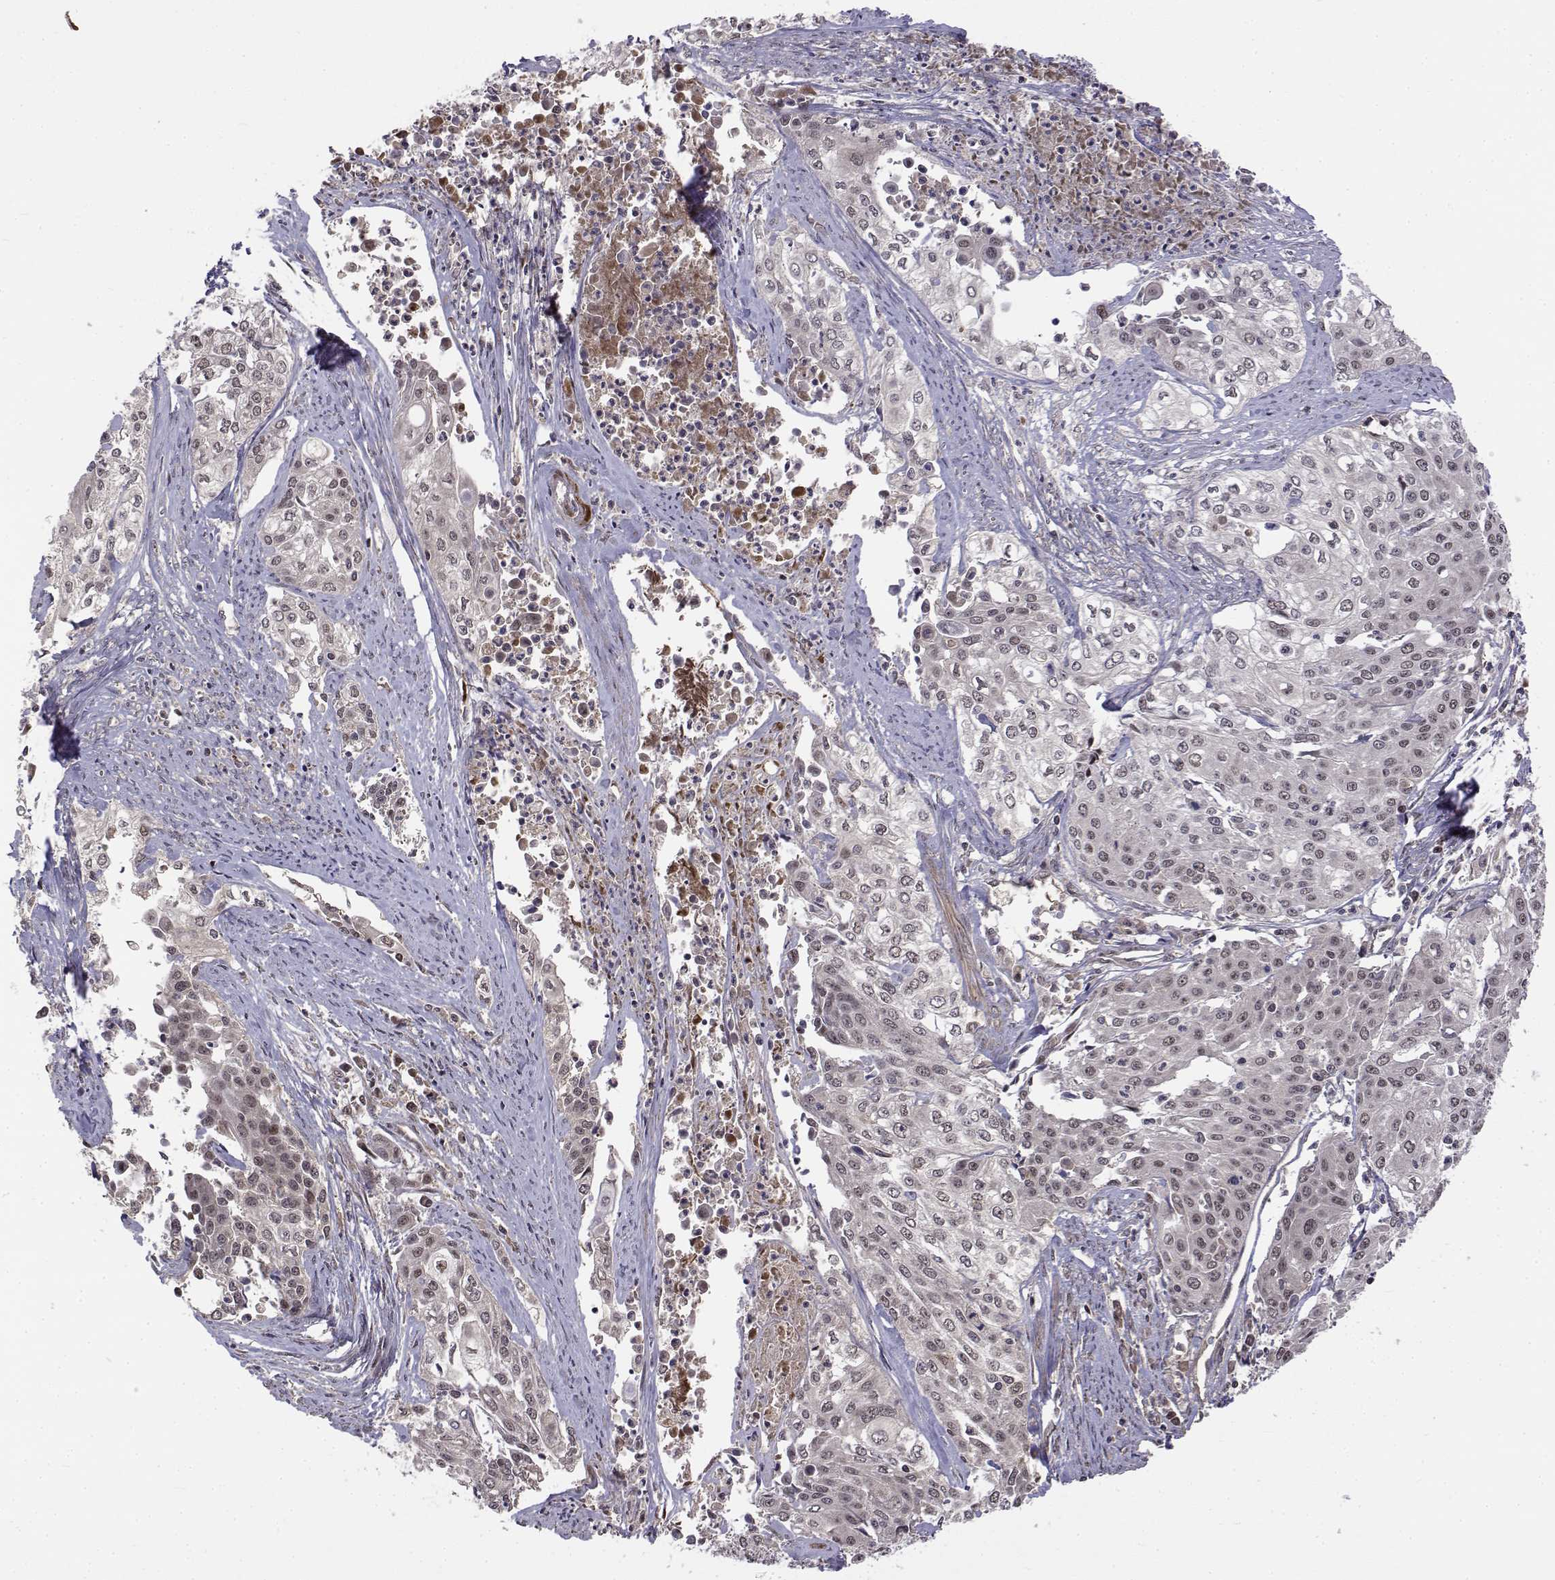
{"staining": {"intensity": "weak", "quantity": "<25%", "location": "nuclear"}, "tissue": "cervical cancer", "cell_type": "Tumor cells", "image_type": "cancer", "snomed": [{"axis": "morphology", "description": "Squamous cell carcinoma, NOS"}, {"axis": "topography", "description": "Cervix"}], "caption": "The micrograph exhibits no significant expression in tumor cells of cervical squamous cell carcinoma.", "gene": "ITGA7", "patient": {"sex": "female", "age": 39}}